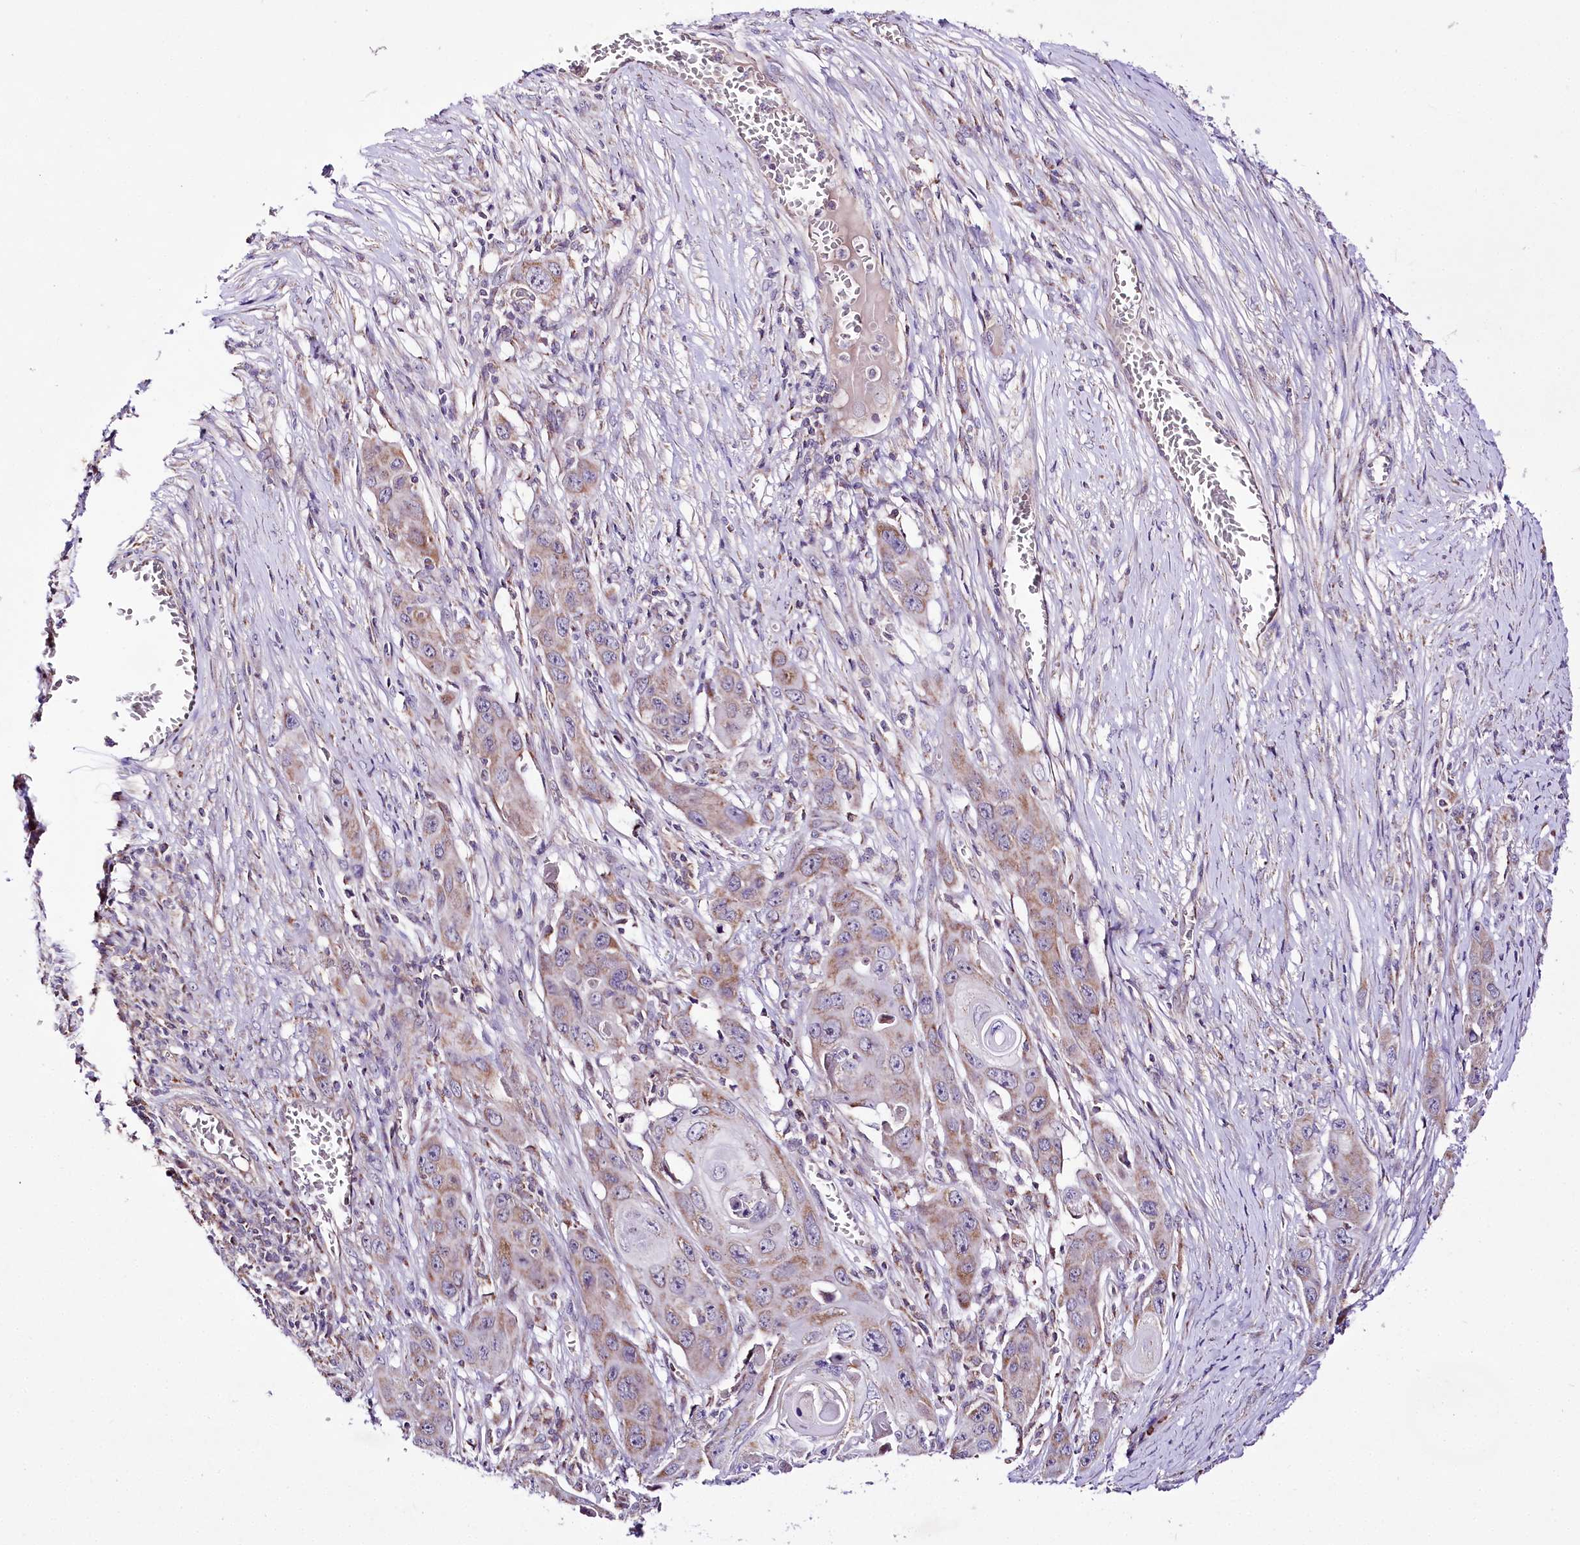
{"staining": {"intensity": "moderate", "quantity": "25%-75%", "location": "cytoplasmic/membranous"}, "tissue": "skin cancer", "cell_type": "Tumor cells", "image_type": "cancer", "snomed": [{"axis": "morphology", "description": "Squamous cell carcinoma, NOS"}, {"axis": "topography", "description": "Skin"}], "caption": "Tumor cells reveal moderate cytoplasmic/membranous staining in about 25%-75% of cells in skin squamous cell carcinoma.", "gene": "ATE1", "patient": {"sex": "male", "age": 55}}